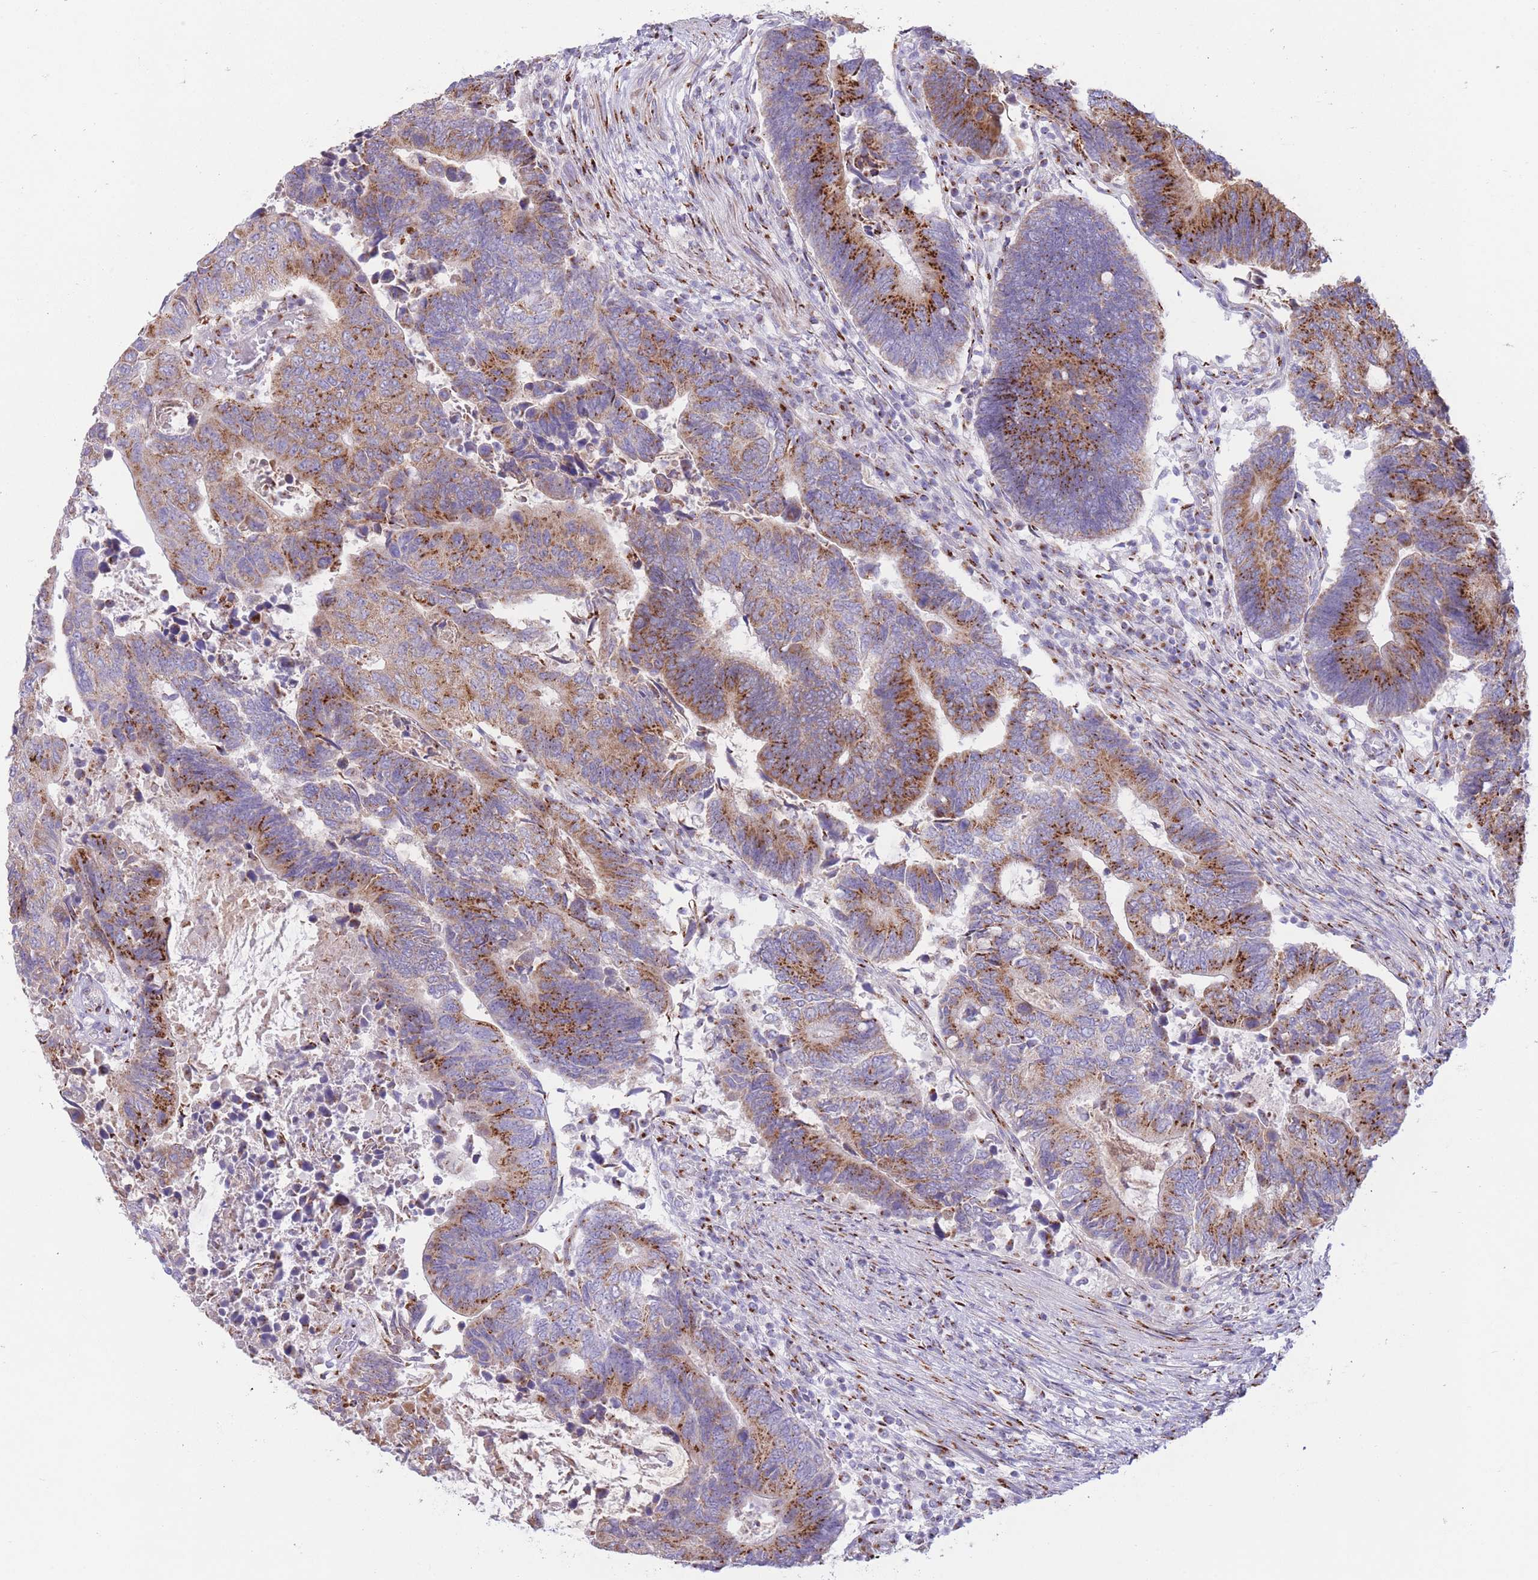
{"staining": {"intensity": "strong", "quantity": "25%-75%", "location": "cytoplasmic/membranous"}, "tissue": "colorectal cancer", "cell_type": "Tumor cells", "image_type": "cancer", "snomed": [{"axis": "morphology", "description": "Adenocarcinoma, NOS"}, {"axis": "topography", "description": "Colon"}], "caption": "Immunohistochemical staining of human colorectal cancer shows high levels of strong cytoplasmic/membranous staining in approximately 25%-75% of tumor cells. Immunohistochemistry stains the protein in brown and the nuclei are stained blue.", "gene": "MPND", "patient": {"sex": "male", "age": 87}}